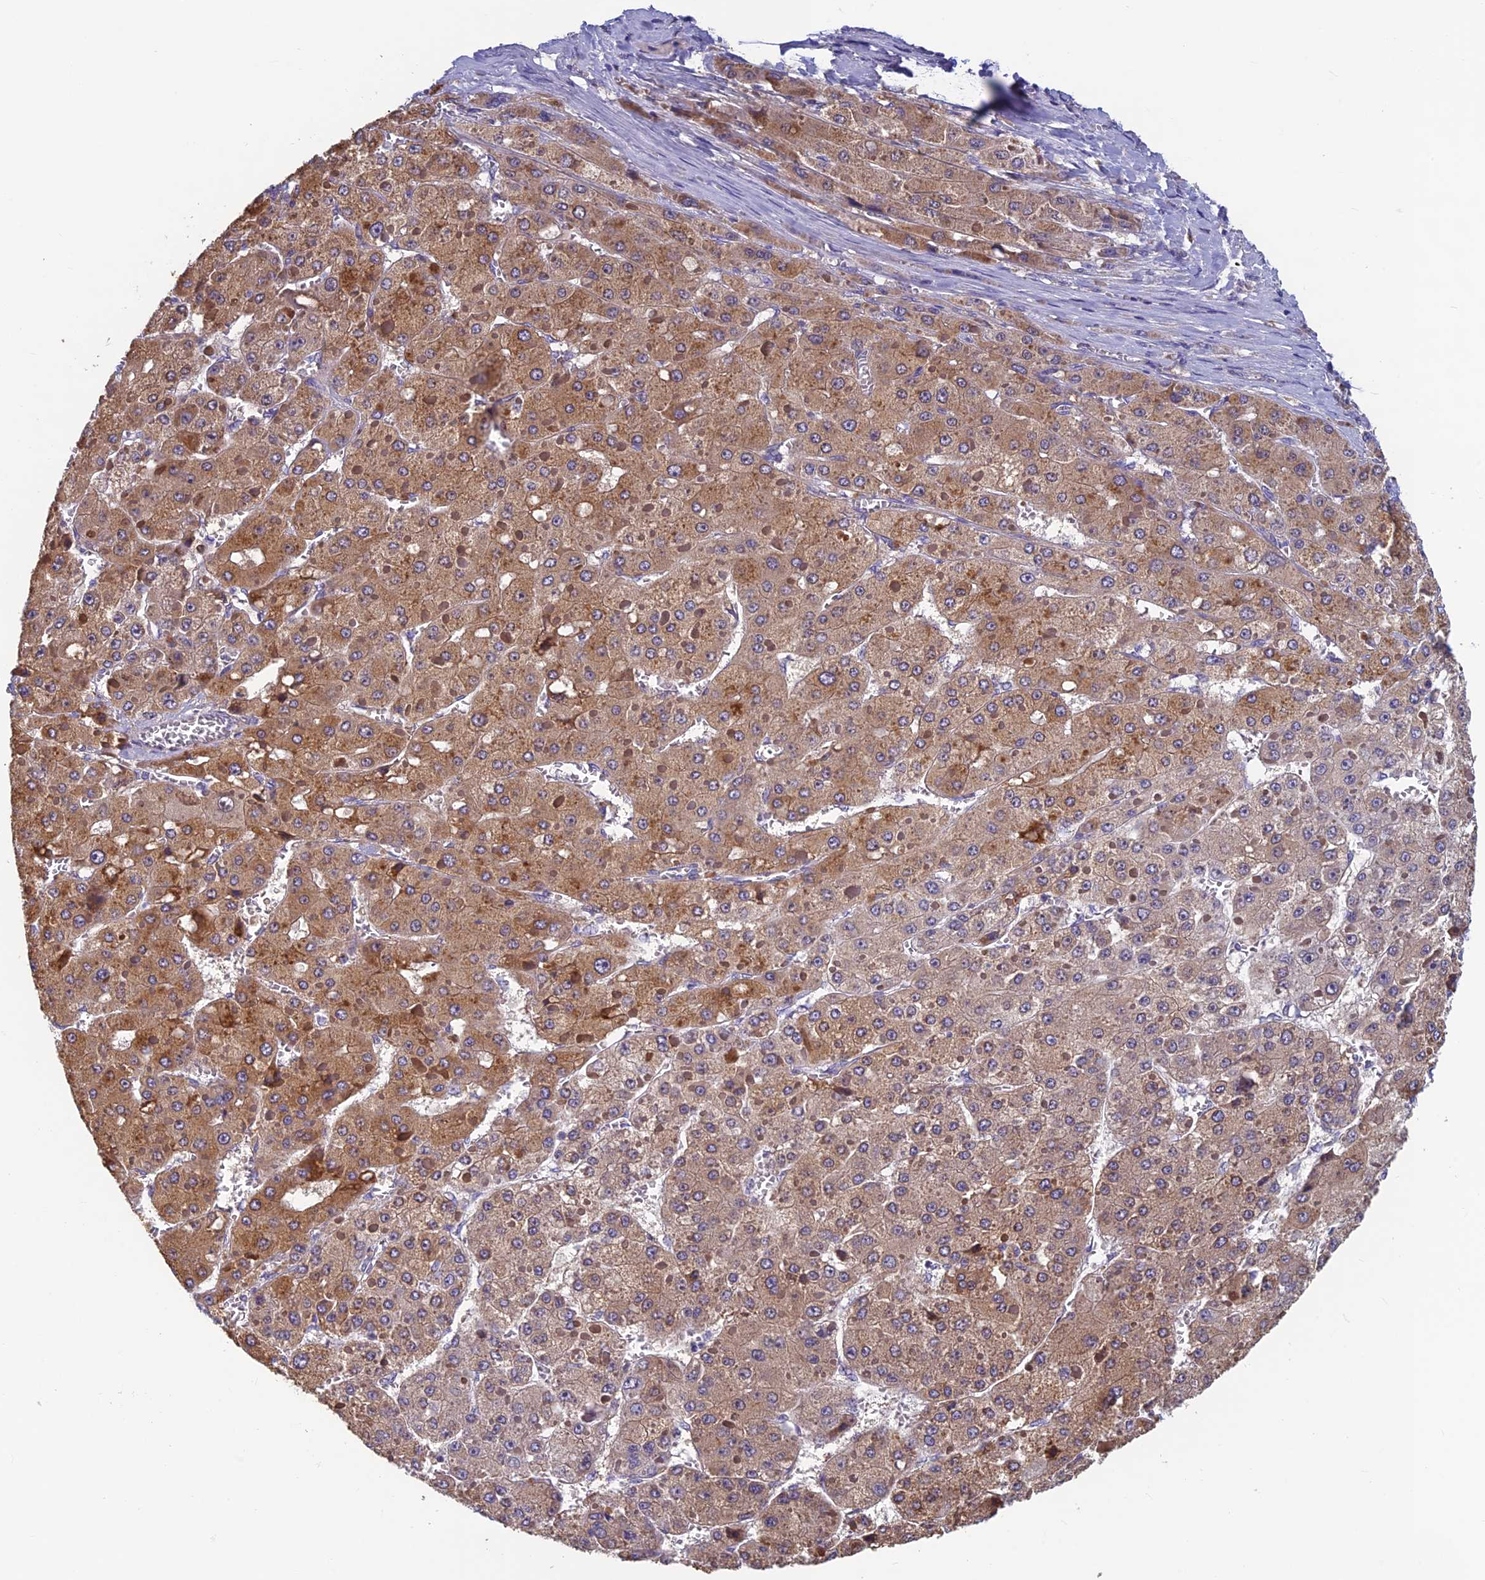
{"staining": {"intensity": "moderate", "quantity": ">75%", "location": "cytoplasmic/membranous"}, "tissue": "liver cancer", "cell_type": "Tumor cells", "image_type": "cancer", "snomed": [{"axis": "morphology", "description": "Carcinoma, Hepatocellular, NOS"}, {"axis": "topography", "description": "Liver"}], "caption": "An immunohistochemistry histopathology image of tumor tissue is shown. Protein staining in brown highlights moderate cytoplasmic/membranous positivity in hepatocellular carcinoma (liver) within tumor cells.", "gene": "HECA", "patient": {"sex": "female", "age": 73}}